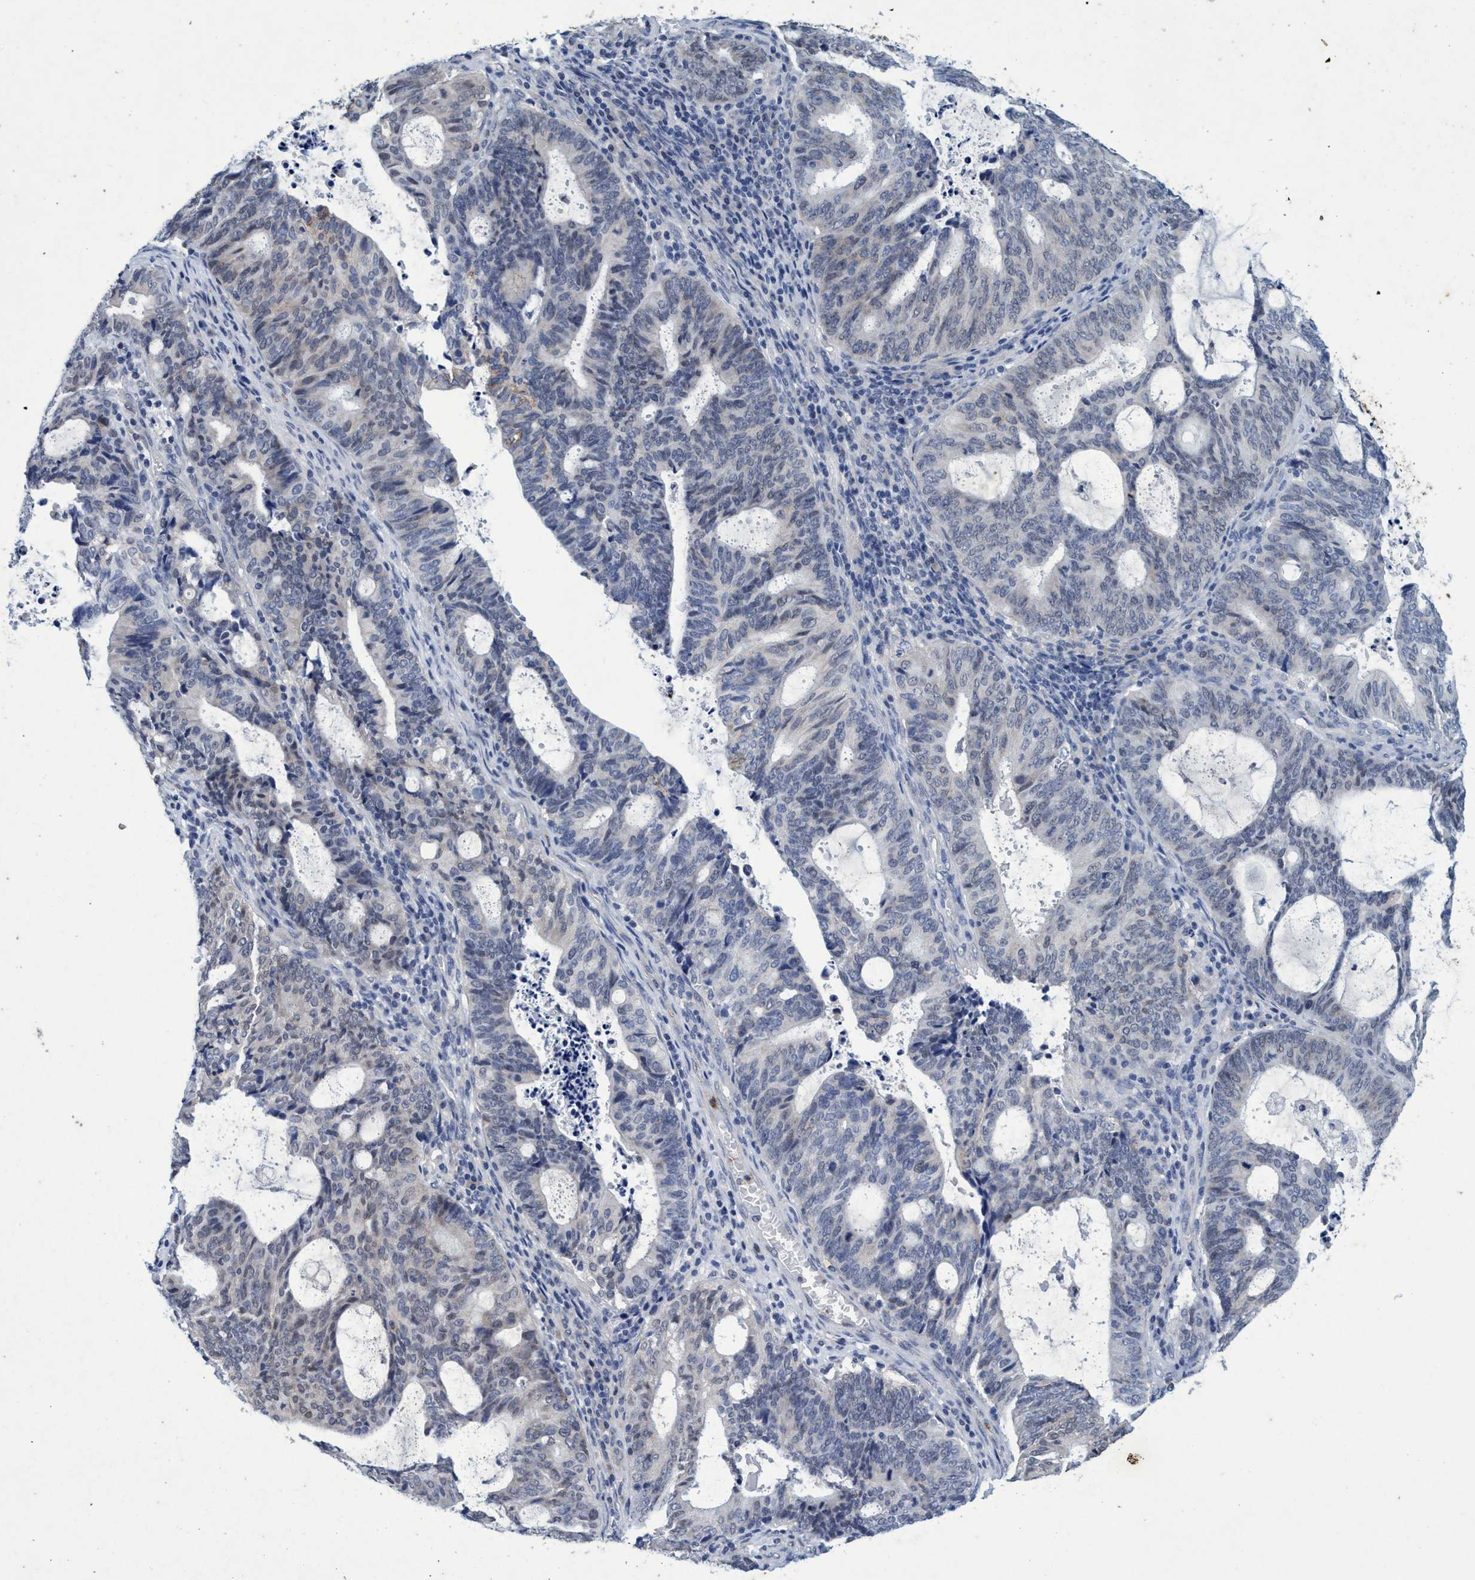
{"staining": {"intensity": "negative", "quantity": "none", "location": "none"}, "tissue": "endometrial cancer", "cell_type": "Tumor cells", "image_type": "cancer", "snomed": [{"axis": "morphology", "description": "Adenocarcinoma, NOS"}, {"axis": "topography", "description": "Uterus"}], "caption": "IHC image of human adenocarcinoma (endometrial) stained for a protein (brown), which displays no expression in tumor cells. (Brightfield microscopy of DAB (3,3'-diaminobenzidine) IHC at high magnification).", "gene": "GRB14", "patient": {"sex": "female", "age": 83}}